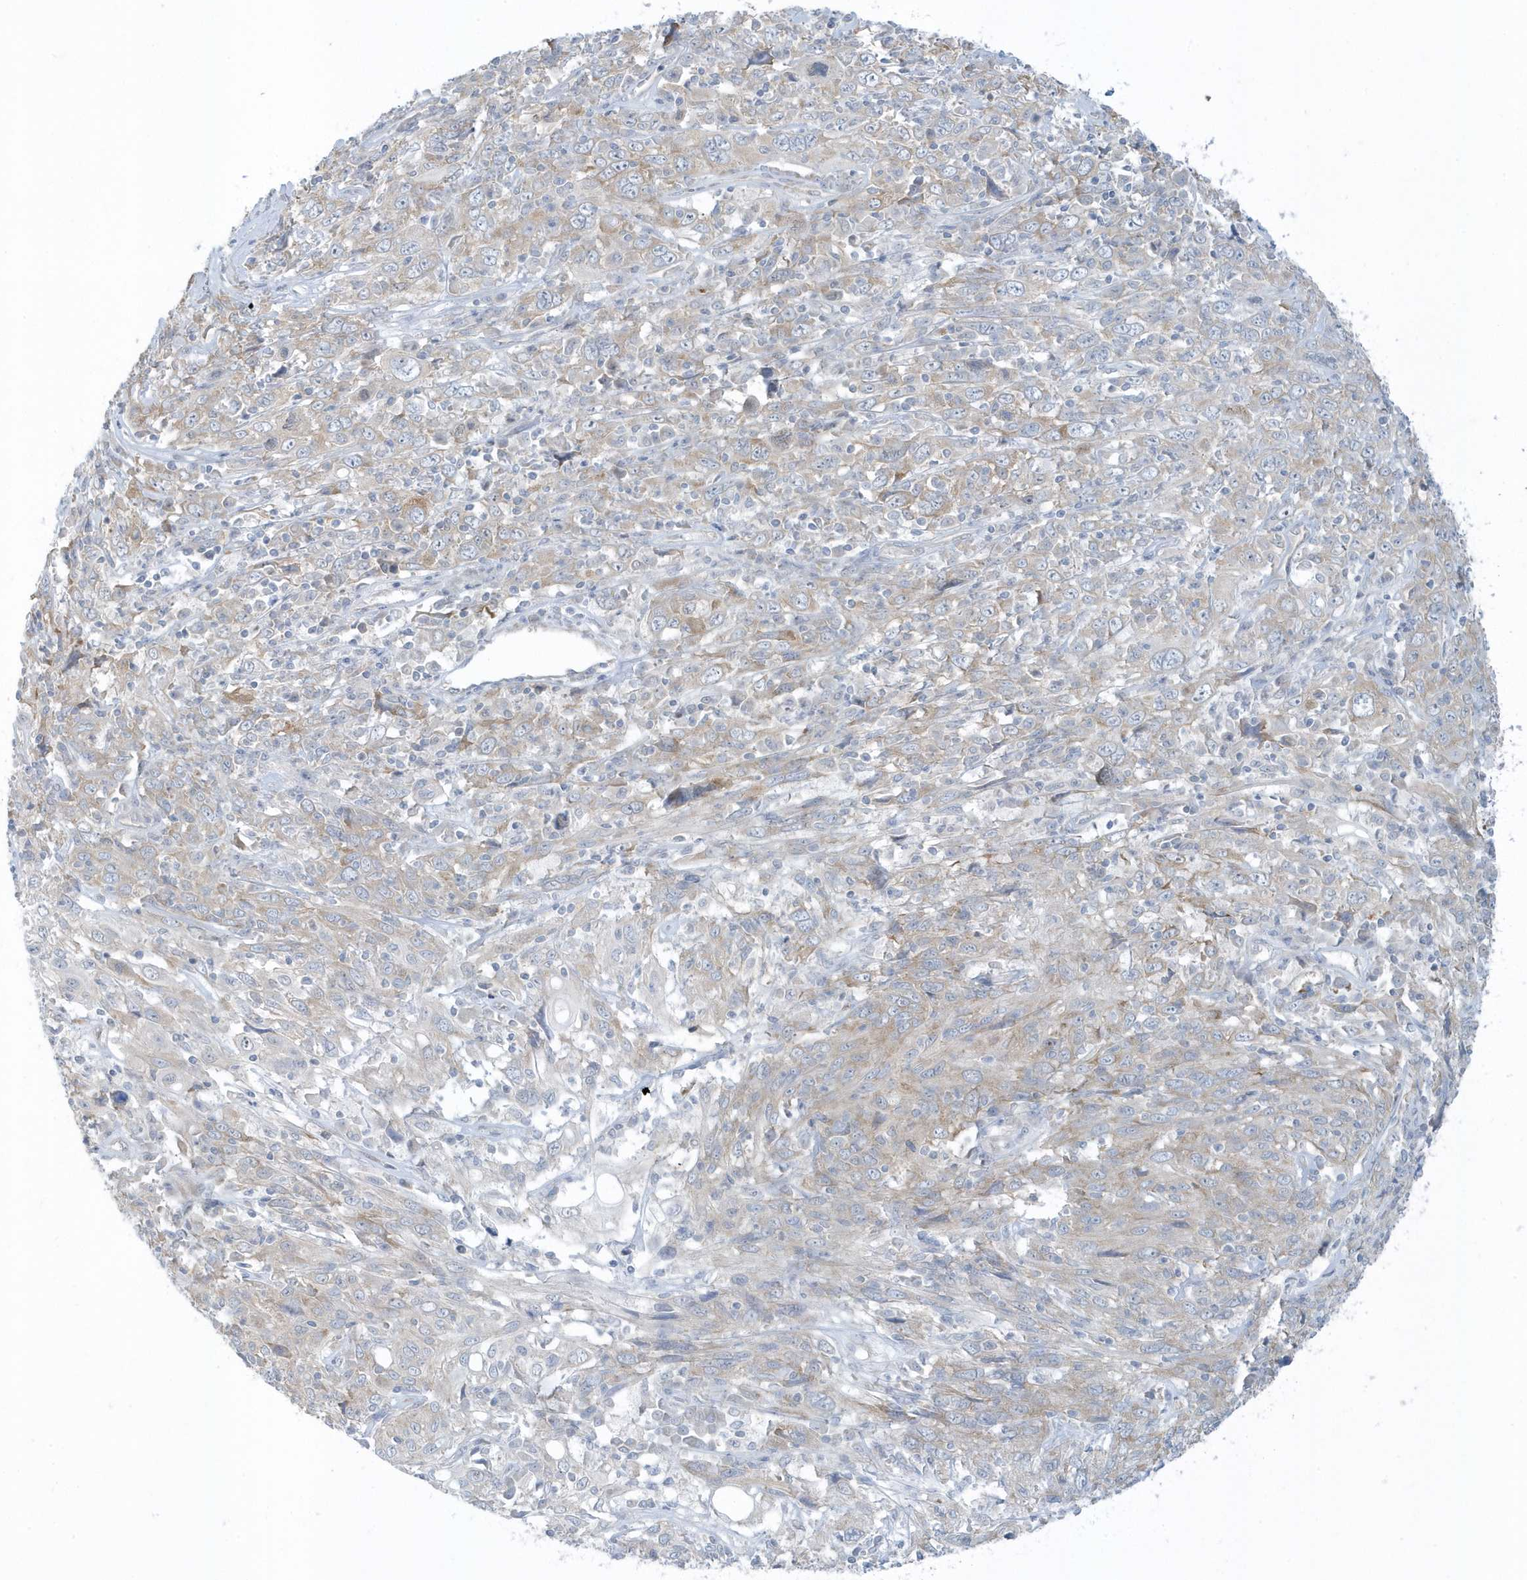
{"staining": {"intensity": "weak", "quantity": "25%-75%", "location": "cytoplasmic/membranous"}, "tissue": "cervical cancer", "cell_type": "Tumor cells", "image_type": "cancer", "snomed": [{"axis": "morphology", "description": "Squamous cell carcinoma, NOS"}, {"axis": "topography", "description": "Cervix"}], "caption": "An IHC histopathology image of tumor tissue is shown. Protein staining in brown labels weak cytoplasmic/membranous positivity in squamous cell carcinoma (cervical) within tumor cells.", "gene": "SCN3A", "patient": {"sex": "female", "age": 46}}